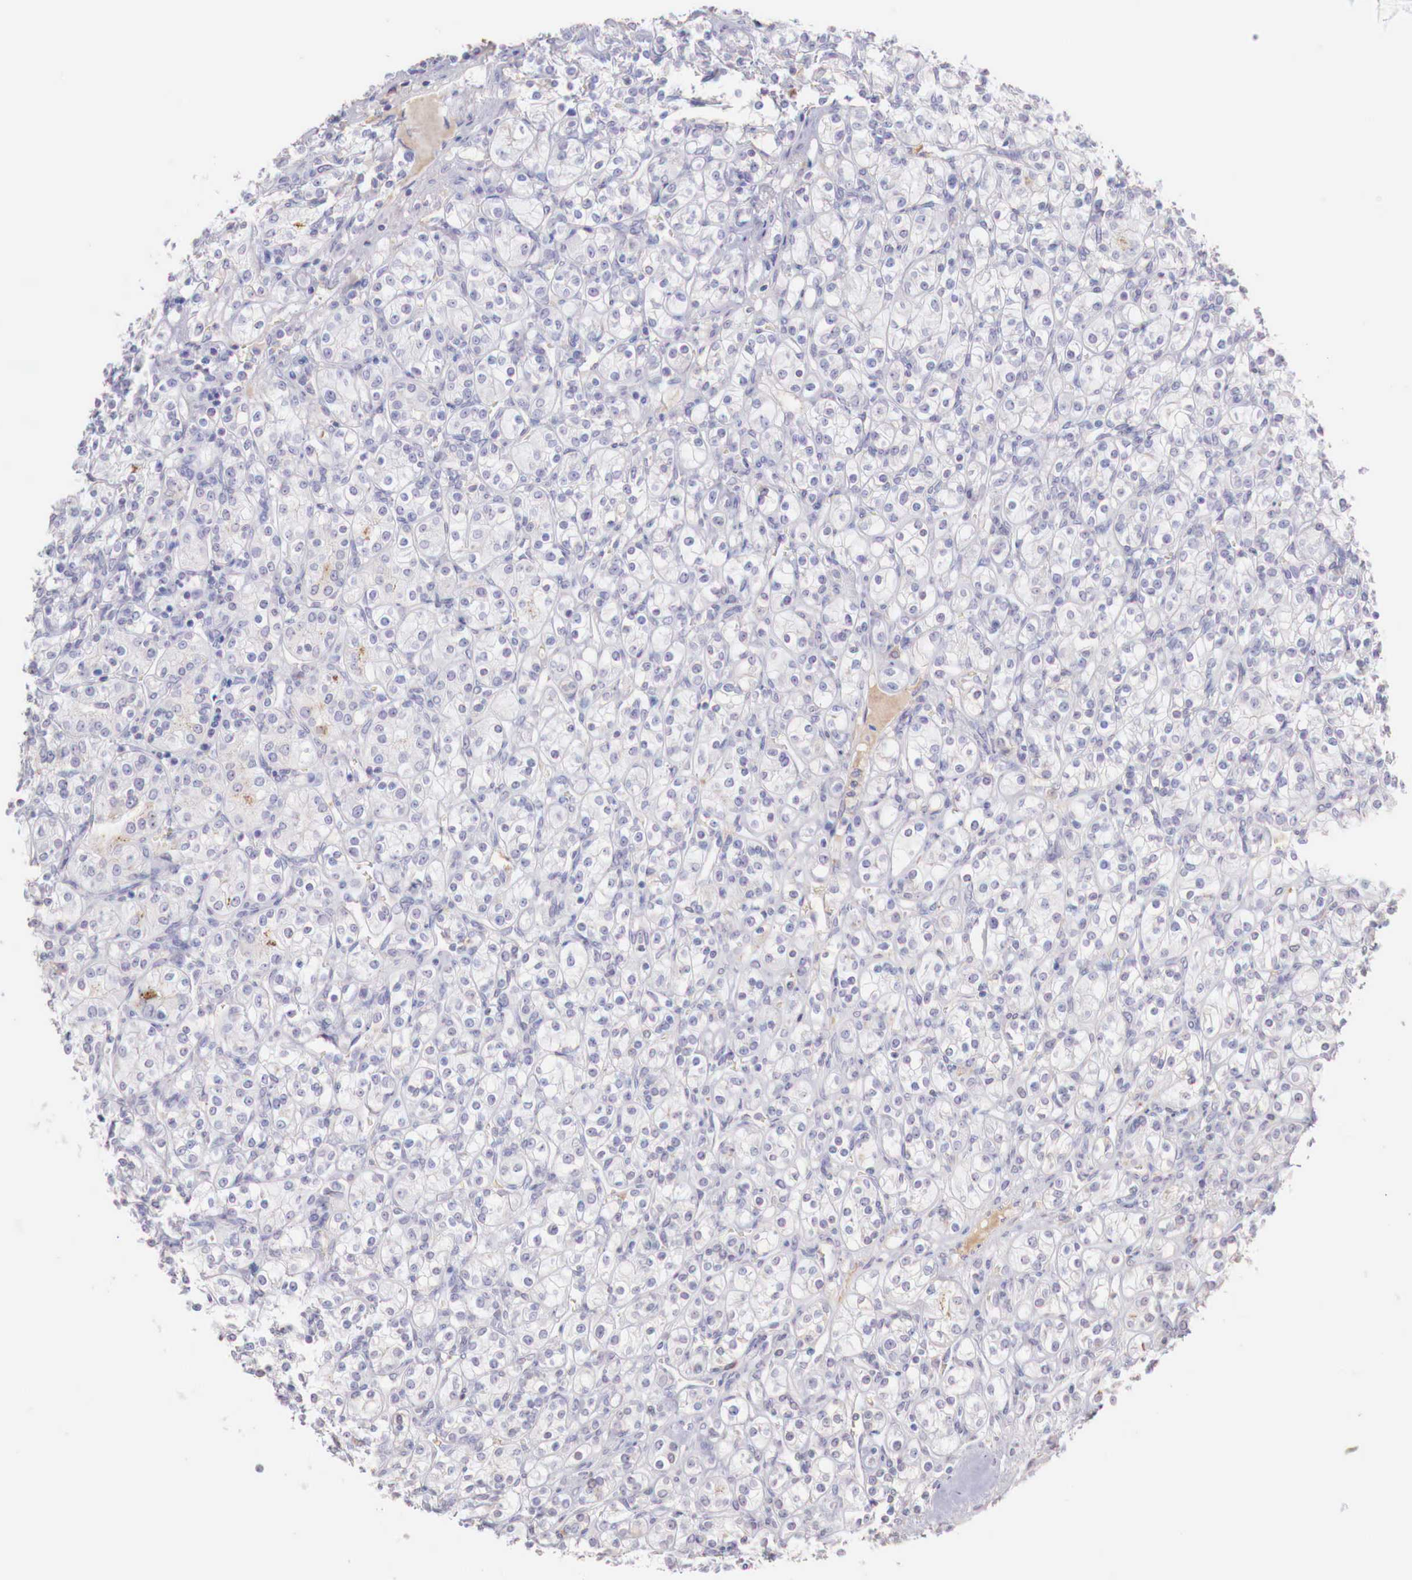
{"staining": {"intensity": "negative", "quantity": "none", "location": "none"}, "tissue": "renal cancer", "cell_type": "Tumor cells", "image_type": "cancer", "snomed": [{"axis": "morphology", "description": "Adenocarcinoma, NOS"}, {"axis": "topography", "description": "Kidney"}], "caption": "Tumor cells show no significant protein expression in renal adenocarcinoma.", "gene": "XPNPEP2", "patient": {"sex": "male", "age": 77}}